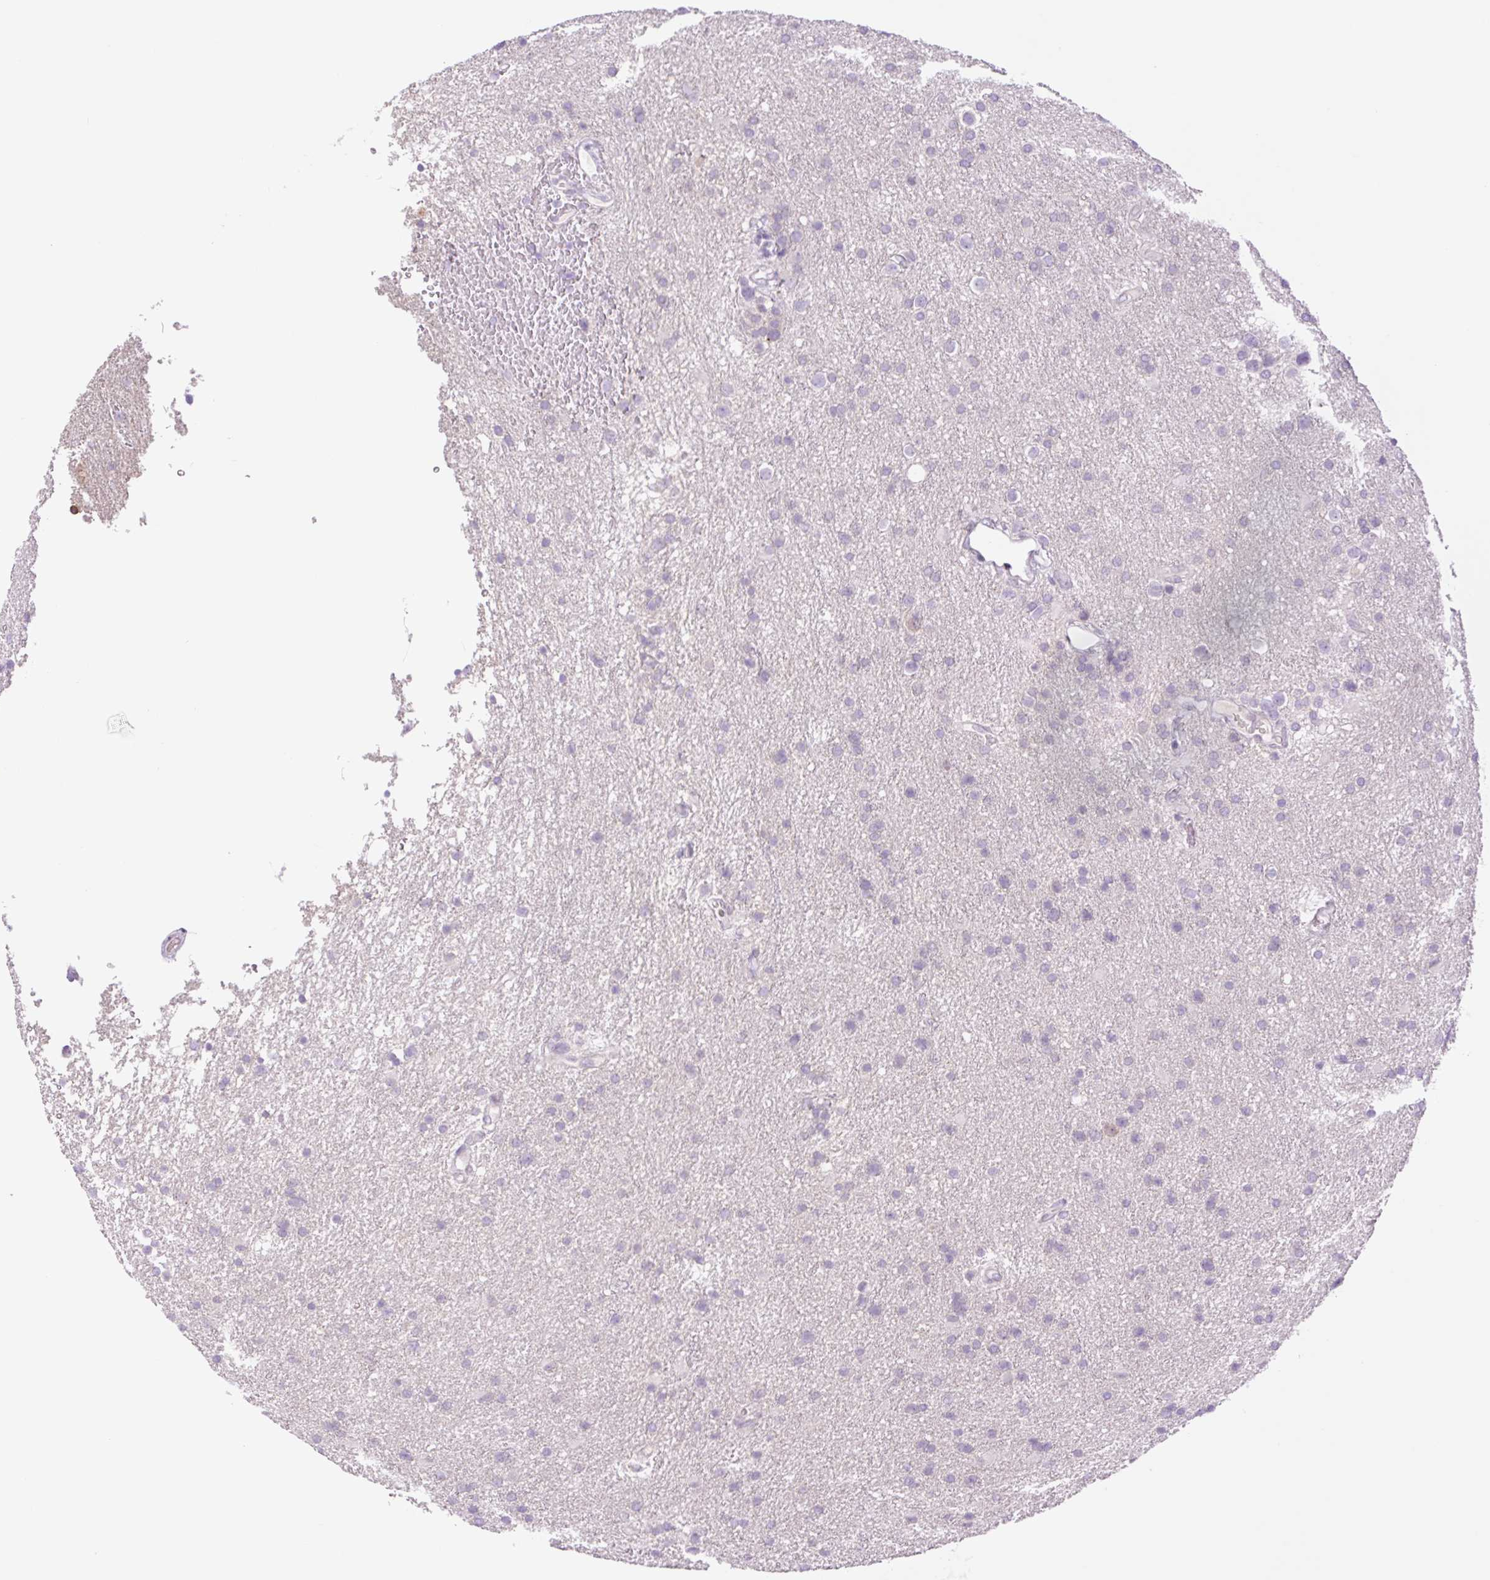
{"staining": {"intensity": "negative", "quantity": "none", "location": "none"}, "tissue": "glioma", "cell_type": "Tumor cells", "image_type": "cancer", "snomed": [{"axis": "morphology", "description": "Glioma, malignant, Low grade"}, {"axis": "topography", "description": "Brain"}], "caption": "Tumor cells are negative for protein expression in human glioma.", "gene": "TBX15", "patient": {"sex": "female", "age": 32}}